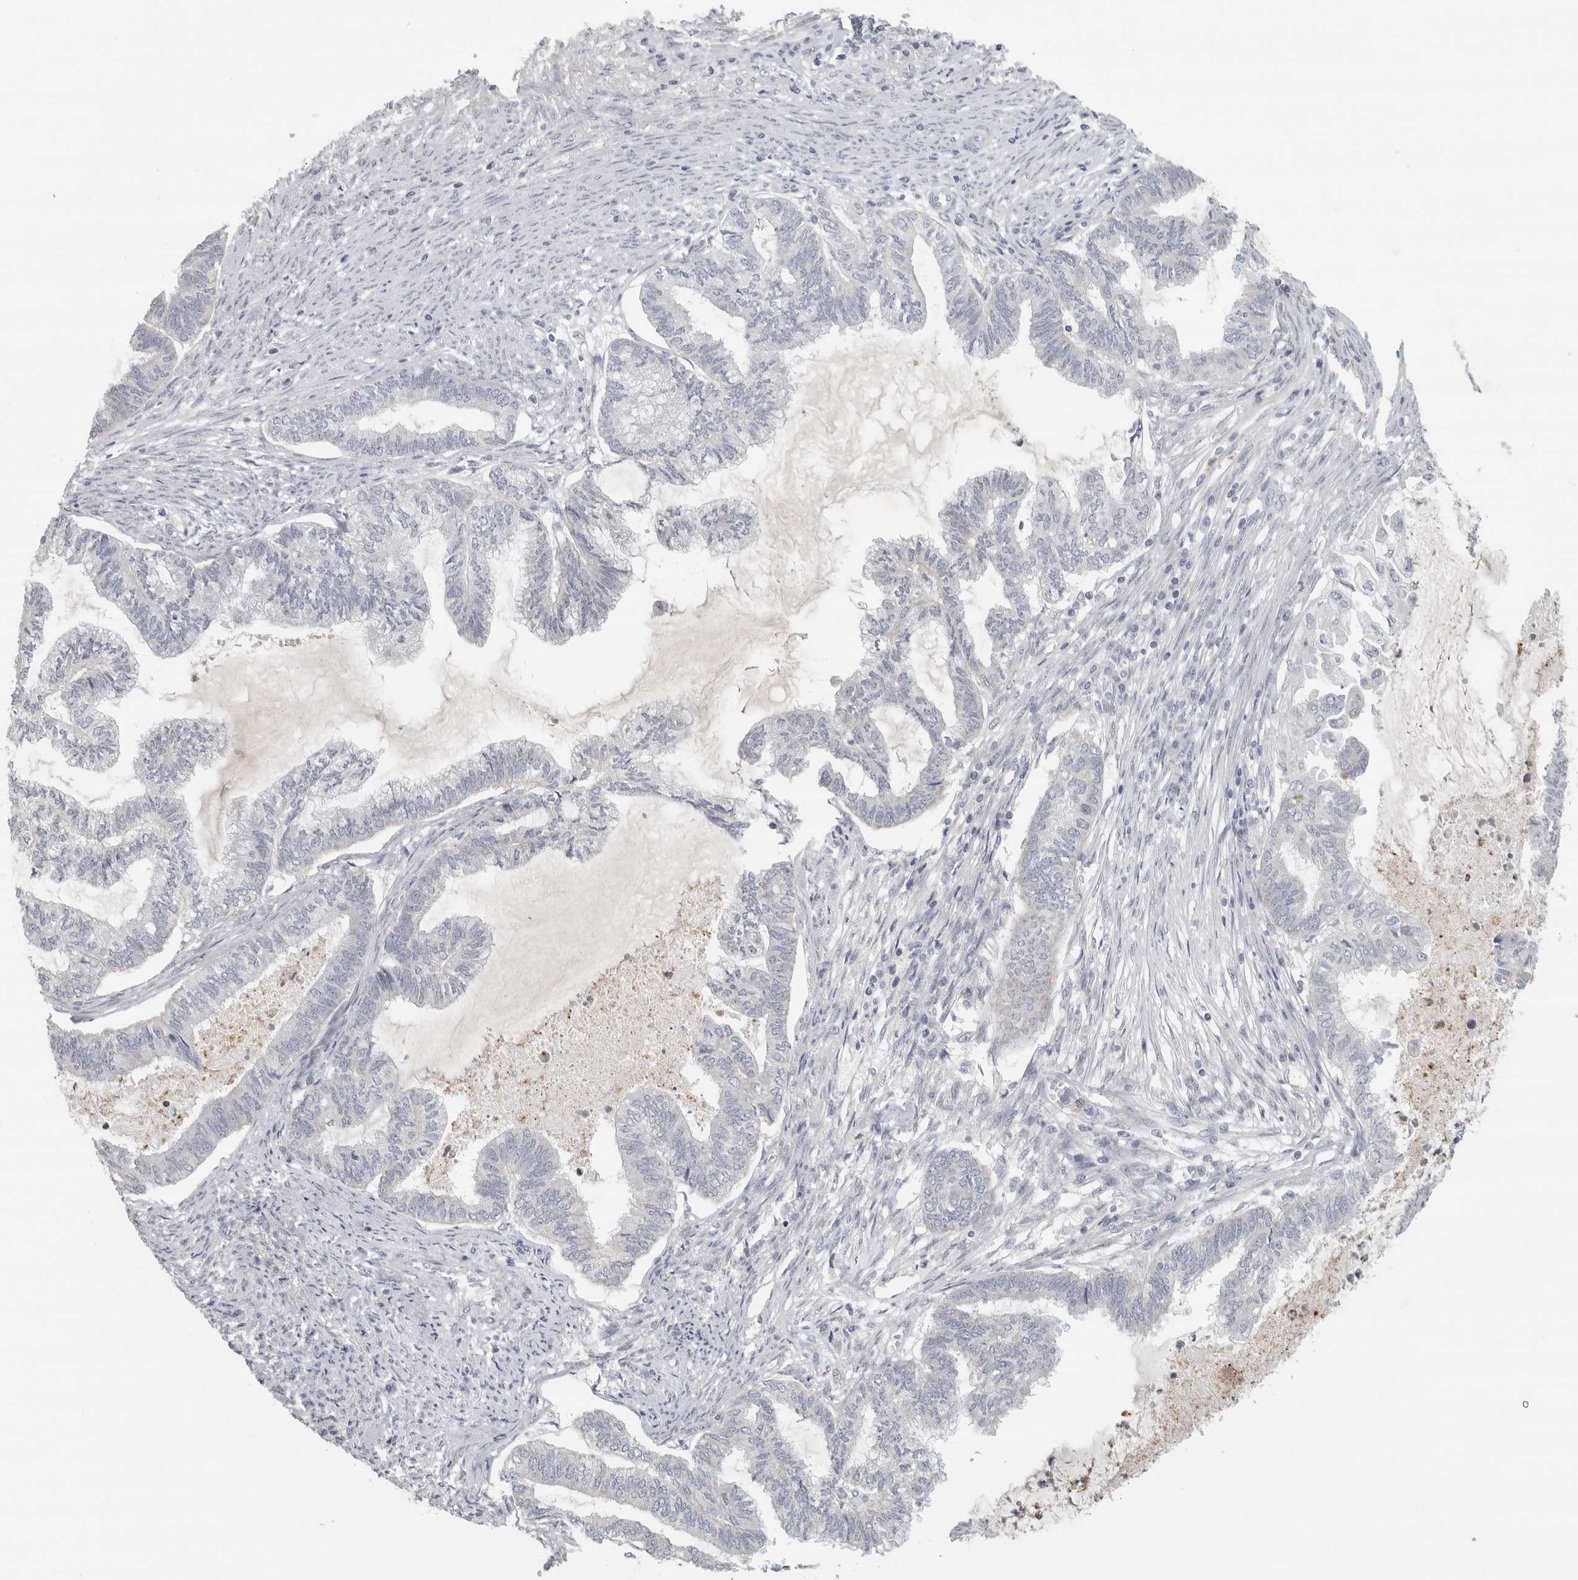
{"staining": {"intensity": "negative", "quantity": "none", "location": "none"}, "tissue": "endometrial cancer", "cell_type": "Tumor cells", "image_type": "cancer", "snomed": [{"axis": "morphology", "description": "Adenocarcinoma, NOS"}, {"axis": "topography", "description": "Endometrium"}], "caption": "High magnification brightfield microscopy of adenocarcinoma (endometrial) stained with DAB (3,3'-diaminobenzidine) (brown) and counterstained with hematoxylin (blue): tumor cells show no significant staining.", "gene": "PTPRN2", "patient": {"sex": "female", "age": 86}}